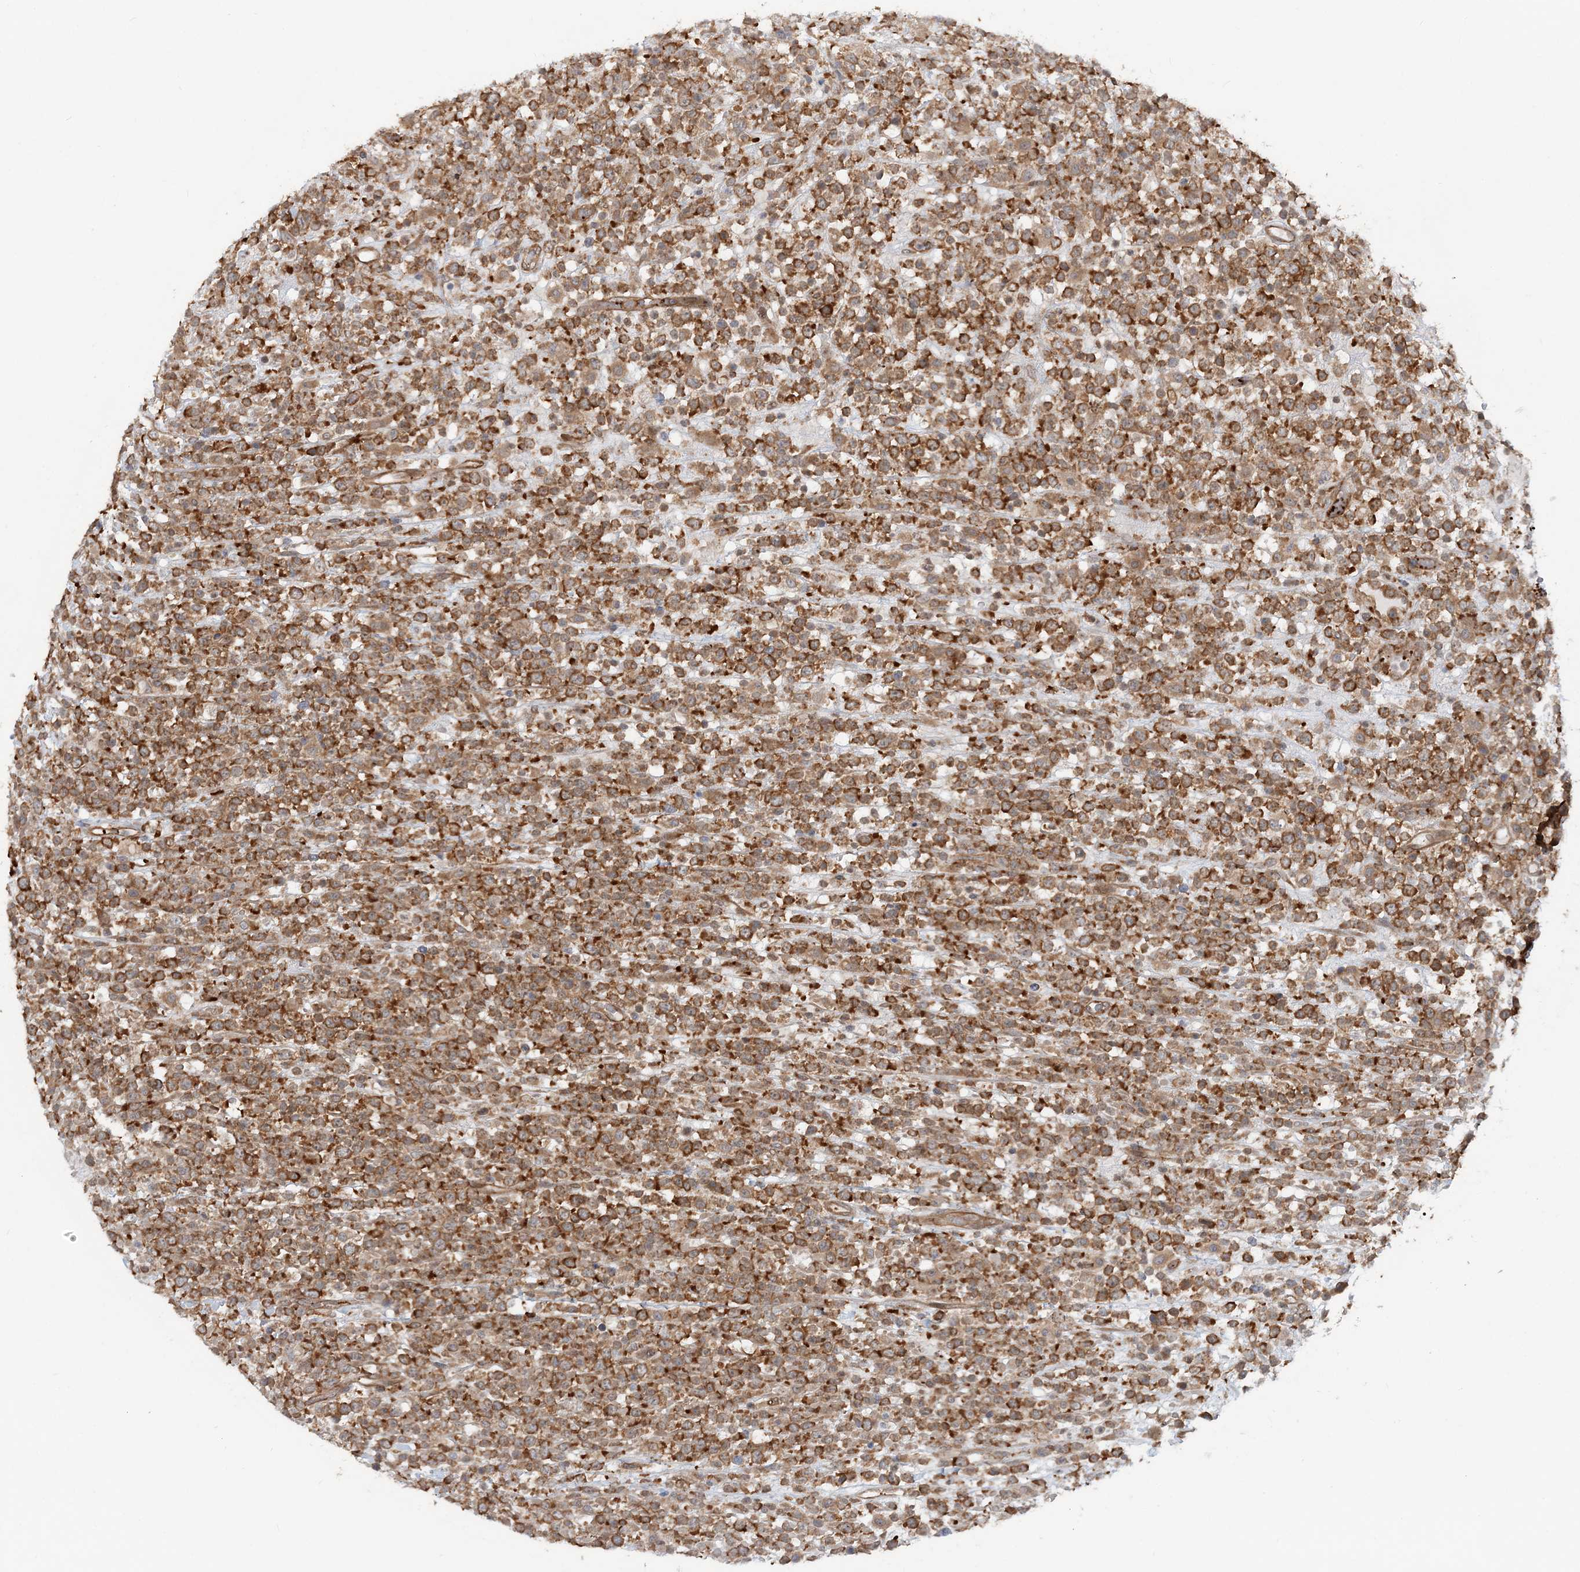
{"staining": {"intensity": "moderate", "quantity": ">75%", "location": "cytoplasmic/membranous"}, "tissue": "lymphoma", "cell_type": "Tumor cells", "image_type": "cancer", "snomed": [{"axis": "morphology", "description": "Malignant lymphoma, non-Hodgkin's type, High grade"}, {"axis": "topography", "description": "Colon"}], "caption": "The micrograph exhibits immunohistochemical staining of malignant lymphoma, non-Hodgkin's type (high-grade). There is moderate cytoplasmic/membranous positivity is appreciated in approximately >75% of tumor cells.", "gene": "GEMIN5", "patient": {"sex": "female", "age": 53}}